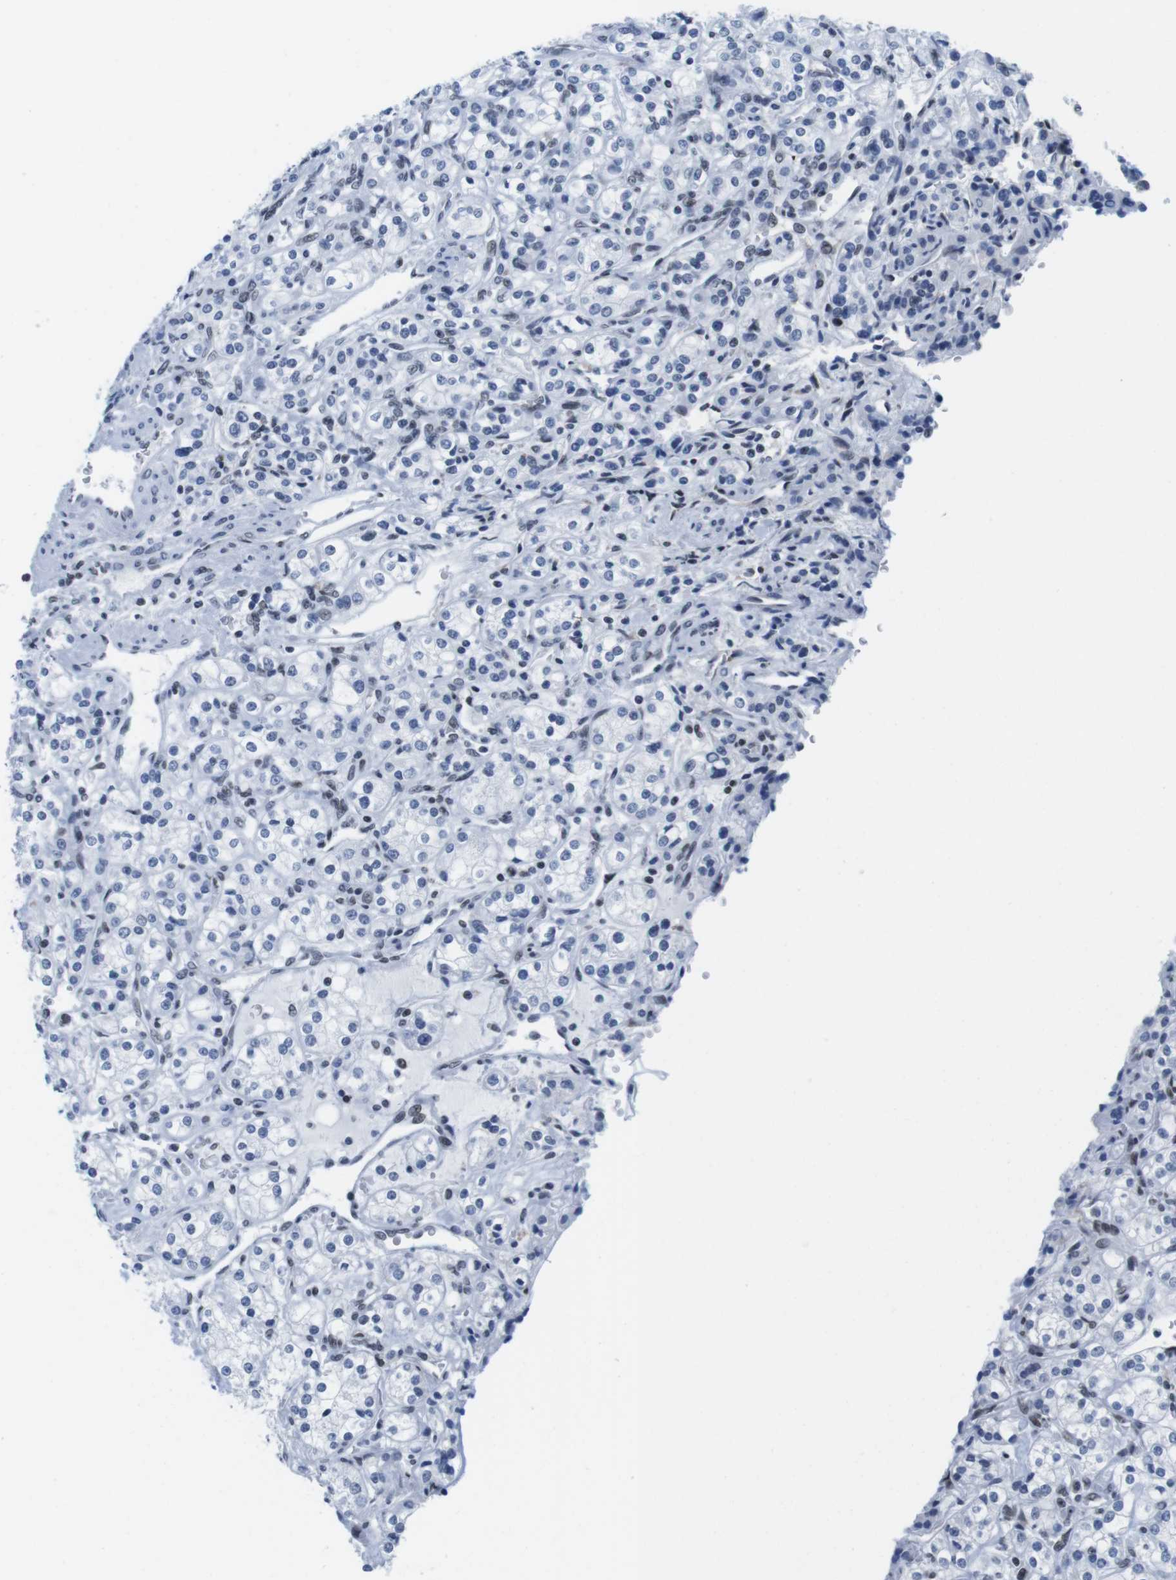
{"staining": {"intensity": "negative", "quantity": "none", "location": "none"}, "tissue": "renal cancer", "cell_type": "Tumor cells", "image_type": "cancer", "snomed": [{"axis": "morphology", "description": "Adenocarcinoma, NOS"}, {"axis": "topography", "description": "Kidney"}], "caption": "Tumor cells show no significant protein staining in renal cancer (adenocarcinoma). Nuclei are stained in blue.", "gene": "IFI16", "patient": {"sex": "male", "age": 77}}